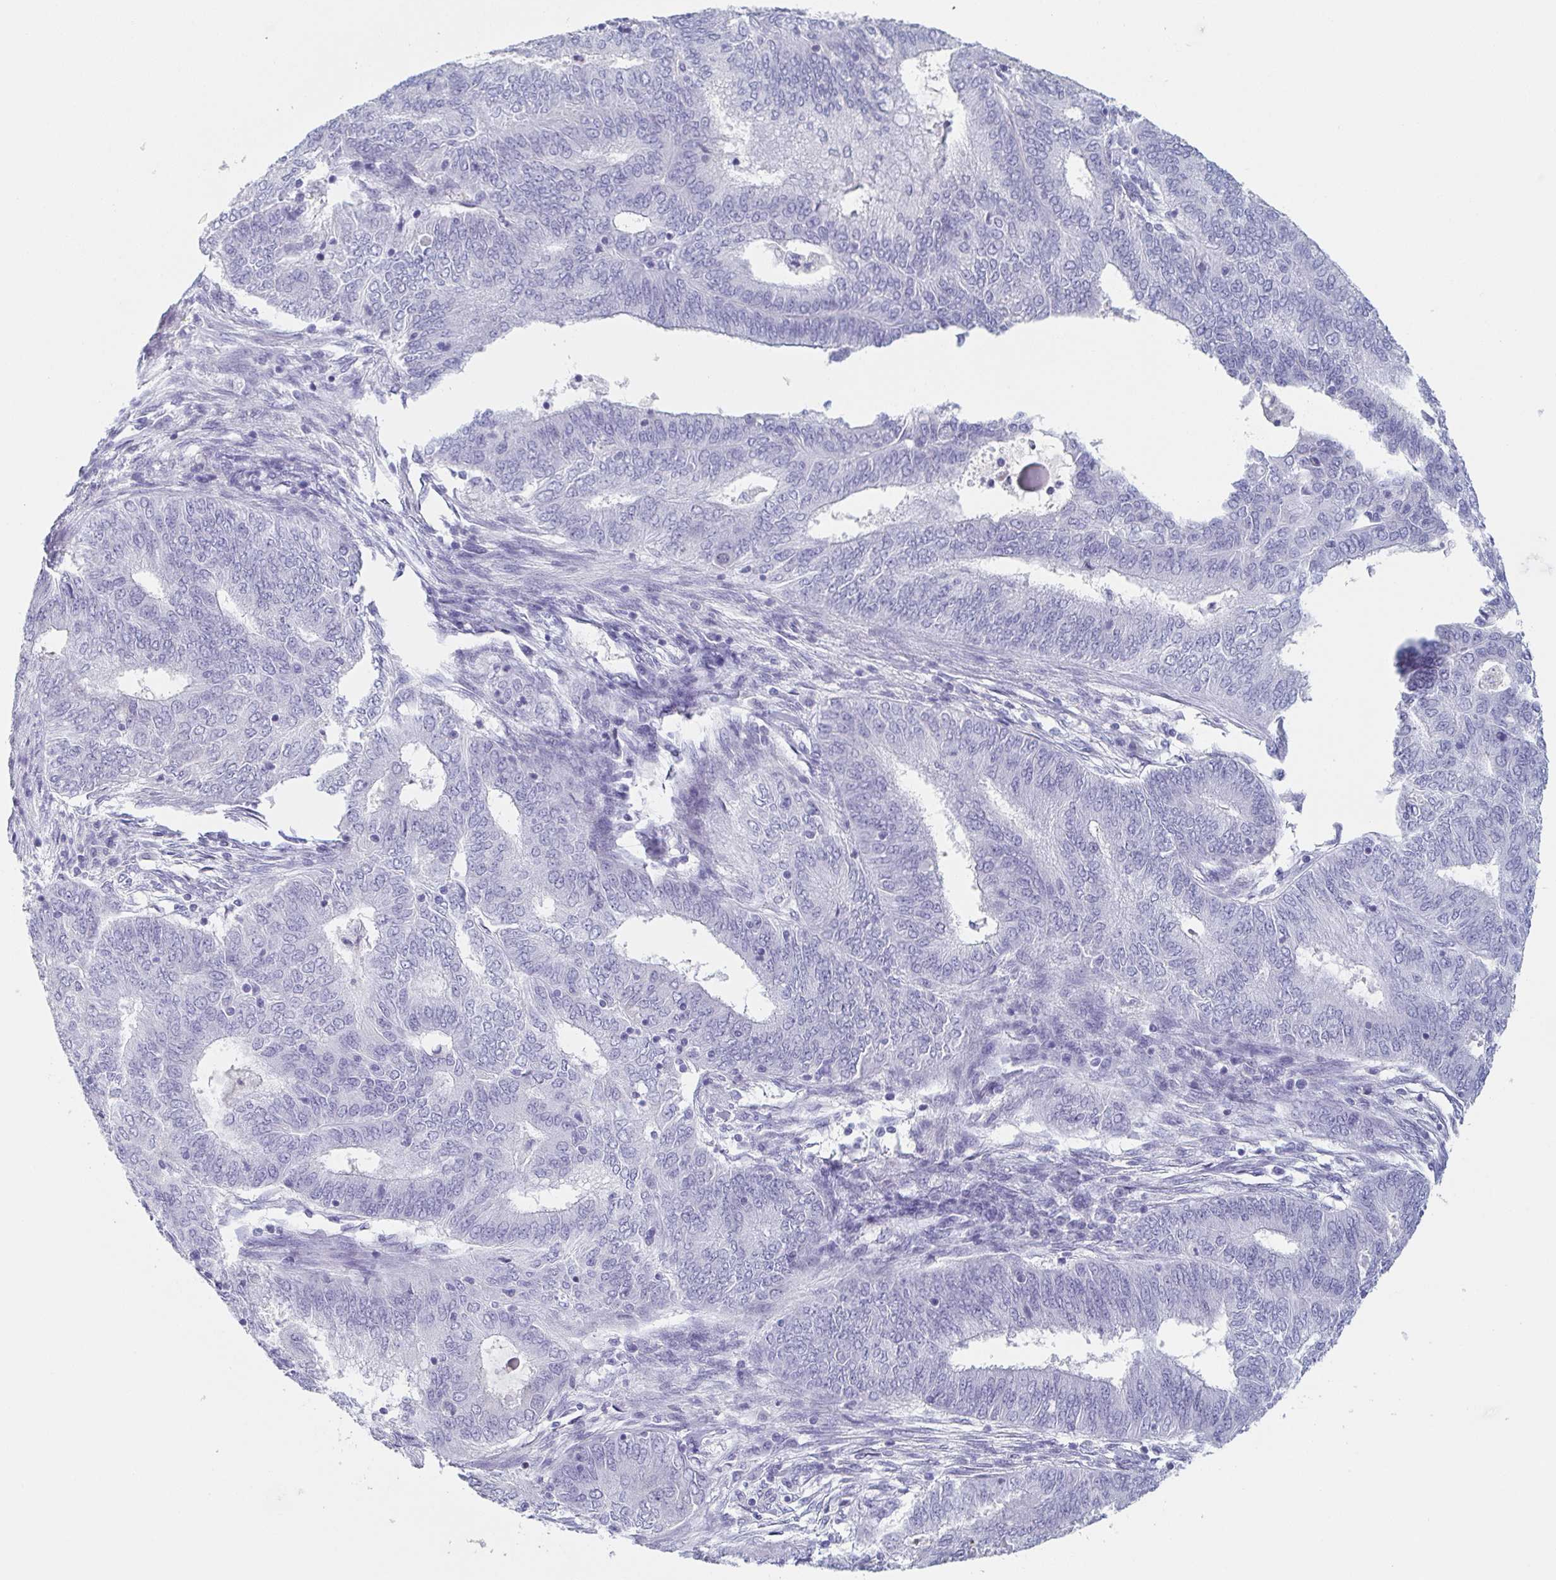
{"staining": {"intensity": "negative", "quantity": "none", "location": "none"}, "tissue": "endometrial cancer", "cell_type": "Tumor cells", "image_type": "cancer", "snomed": [{"axis": "morphology", "description": "Adenocarcinoma, NOS"}, {"axis": "topography", "description": "Endometrium"}], "caption": "Histopathology image shows no protein staining in tumor cells of endometrial cancer tissue.", "gene": "ITLN1", "patient": {"sex": "female", "age": 62}}